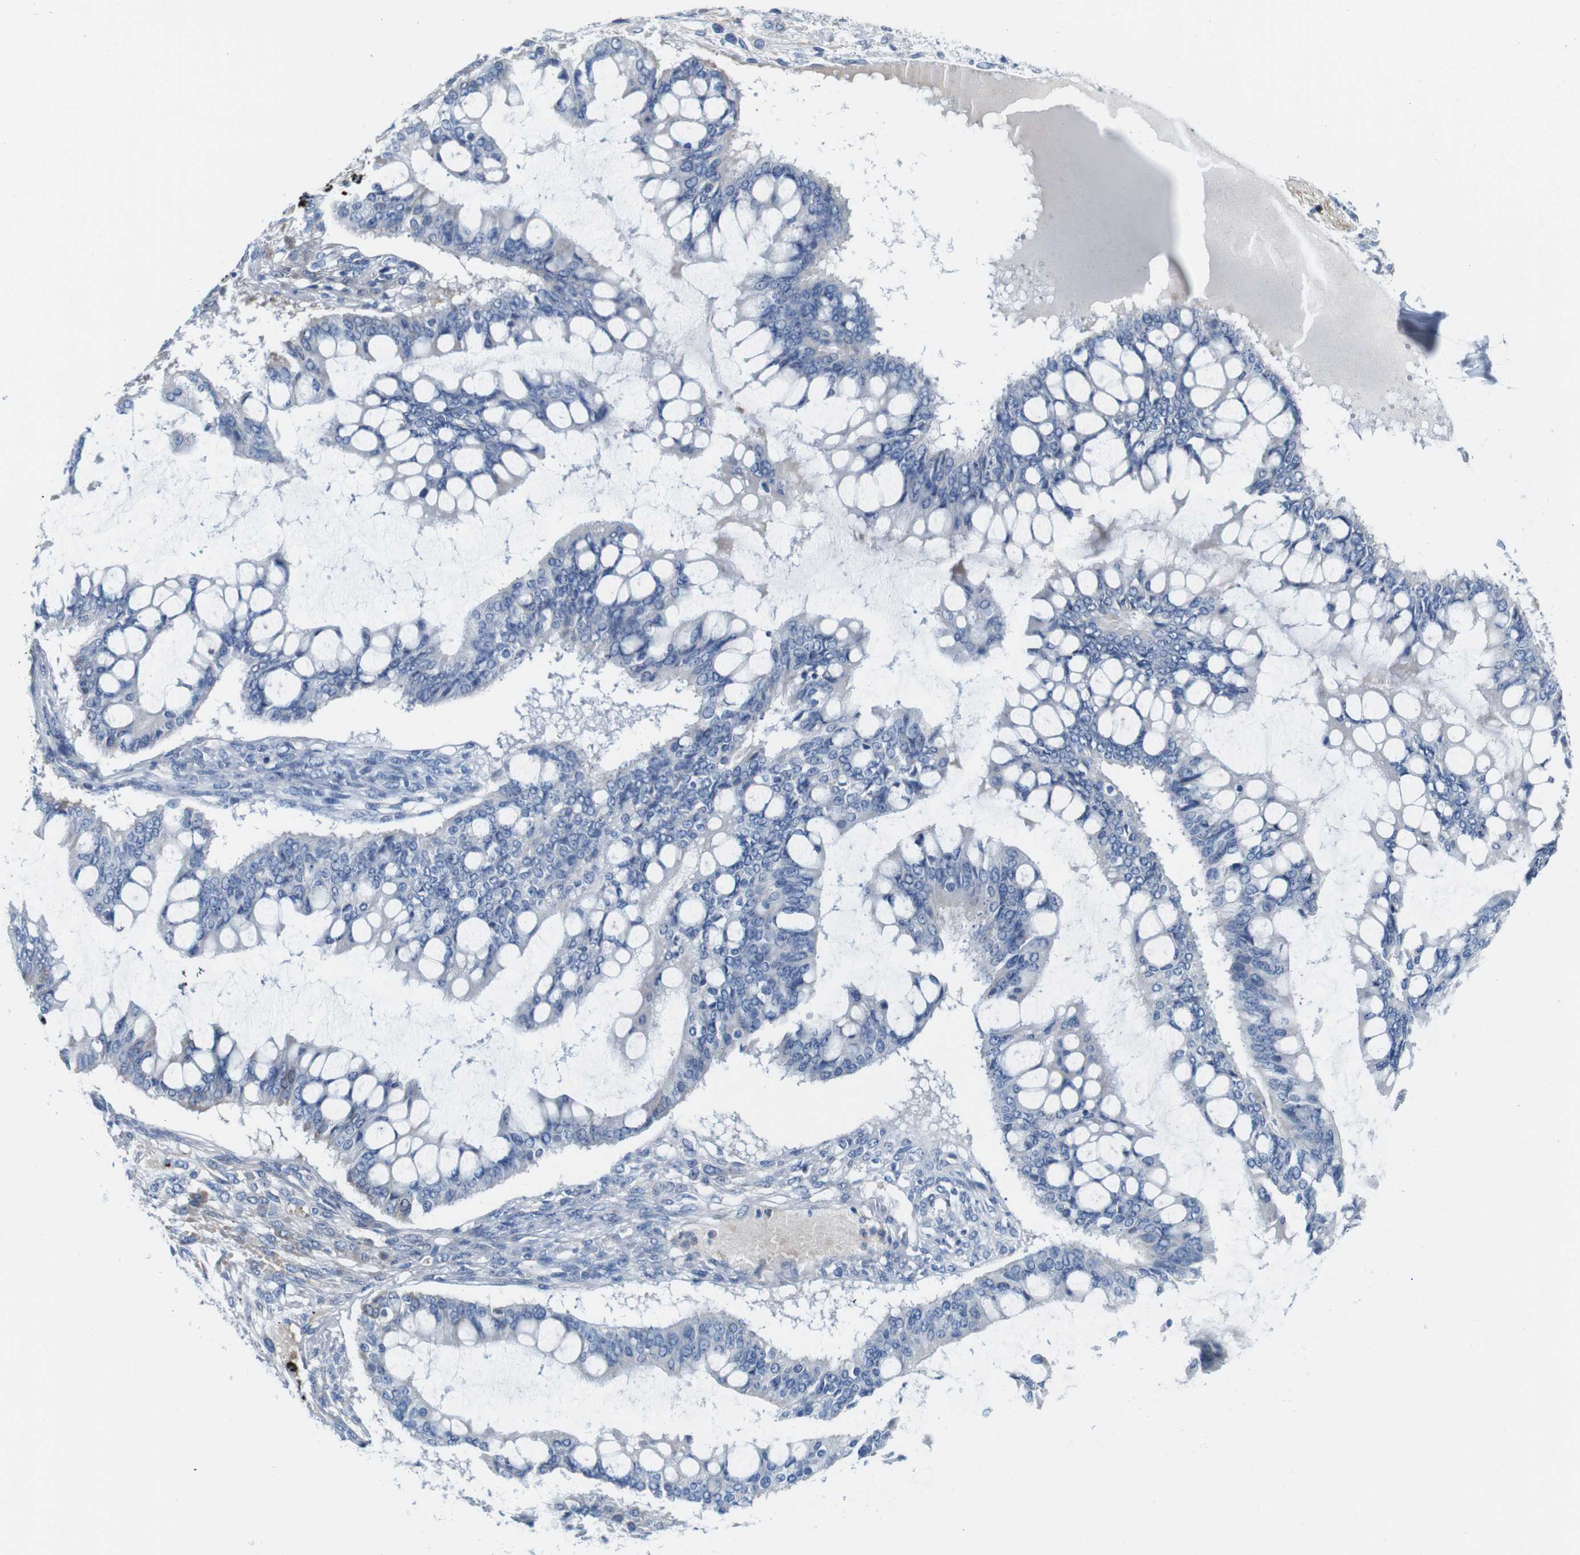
{"staining": {"intensity": "negative", "quantity": "none", "location": "none"}, "tissue": "ovarian cancer", "cell_type": "Tumor cells", "image_type": "cancer", "snomed": [{"axis": "morphology", "description": "Cystadenocarcinoma, mucinous, NOS"}, {"axis": "topography", "description": "Ovary"}], "caption": "This micrograph is of ovarian cancer (mucinous cystadenocarcinoma) stained with IHC to label a protein in brown with the nuclei are counter-stained blue. There is no staining in tumor cells.", "gene": "IGSF8", "patient": {"sex": "female", "age": 73}}